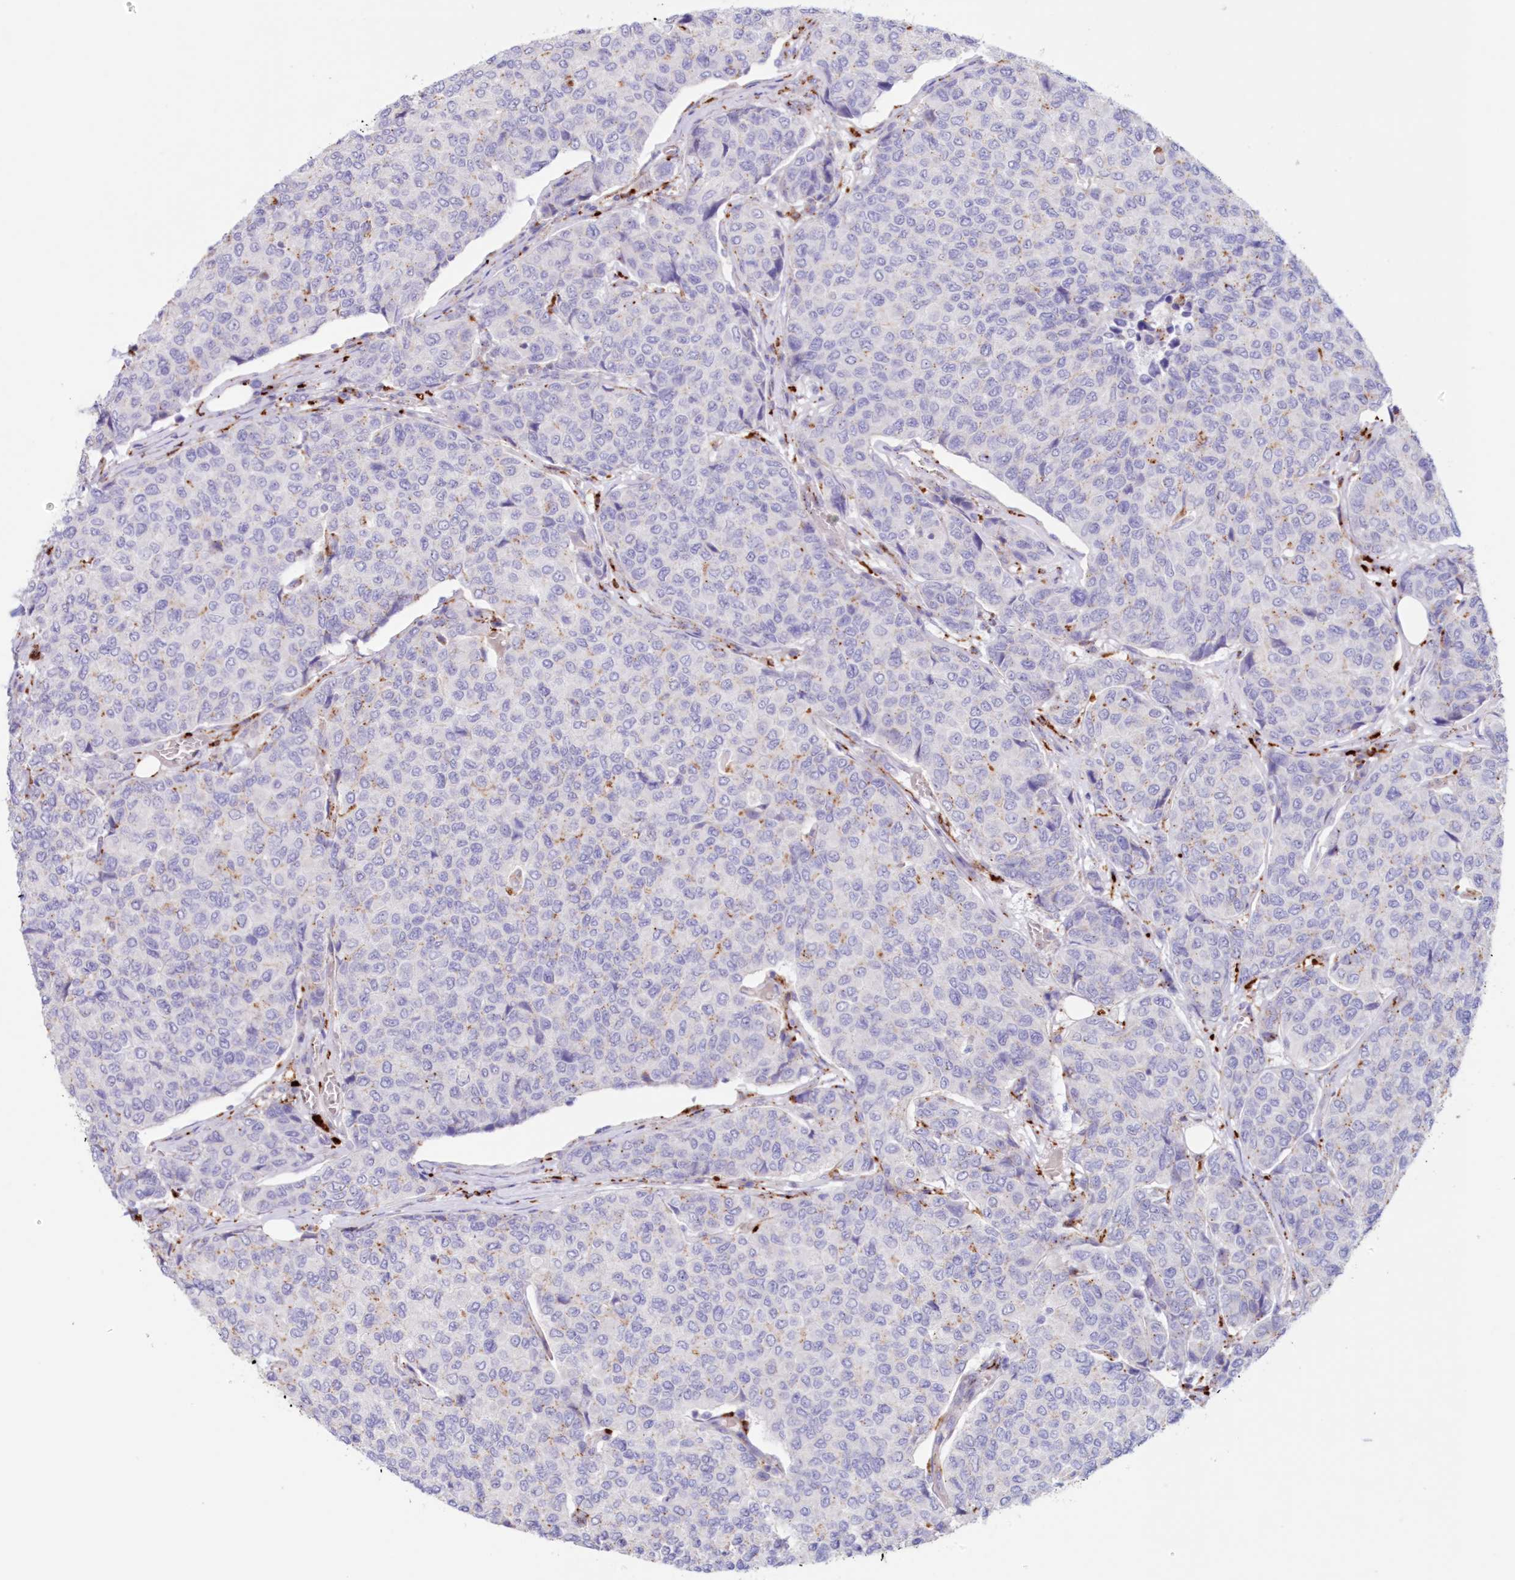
{"staining": {"intensity": "negative", "quantity": "none", "location": "none"}, "tissue": "breast cancer", "cell_type": "Tumor cells", "image_type": "cancer", "snomed": [{"axis": "morphology", "description": "Duct carcinoma"}, {"axis": "topography", "description": "Breast"}], "caption": "Immunohistochemistry (IHC) histopathology image of invasive ductal carcinoma (breast) stained for a protein (brown), which demonstrates no positivity in tumor cells. (Brightfield microscopy of DAB (3,3'-diaminobenzidine) immunohistochemistry (IHC) at high magnification).", "gene": "TPP1", "patient": {"sex": "female", "age": 55}}